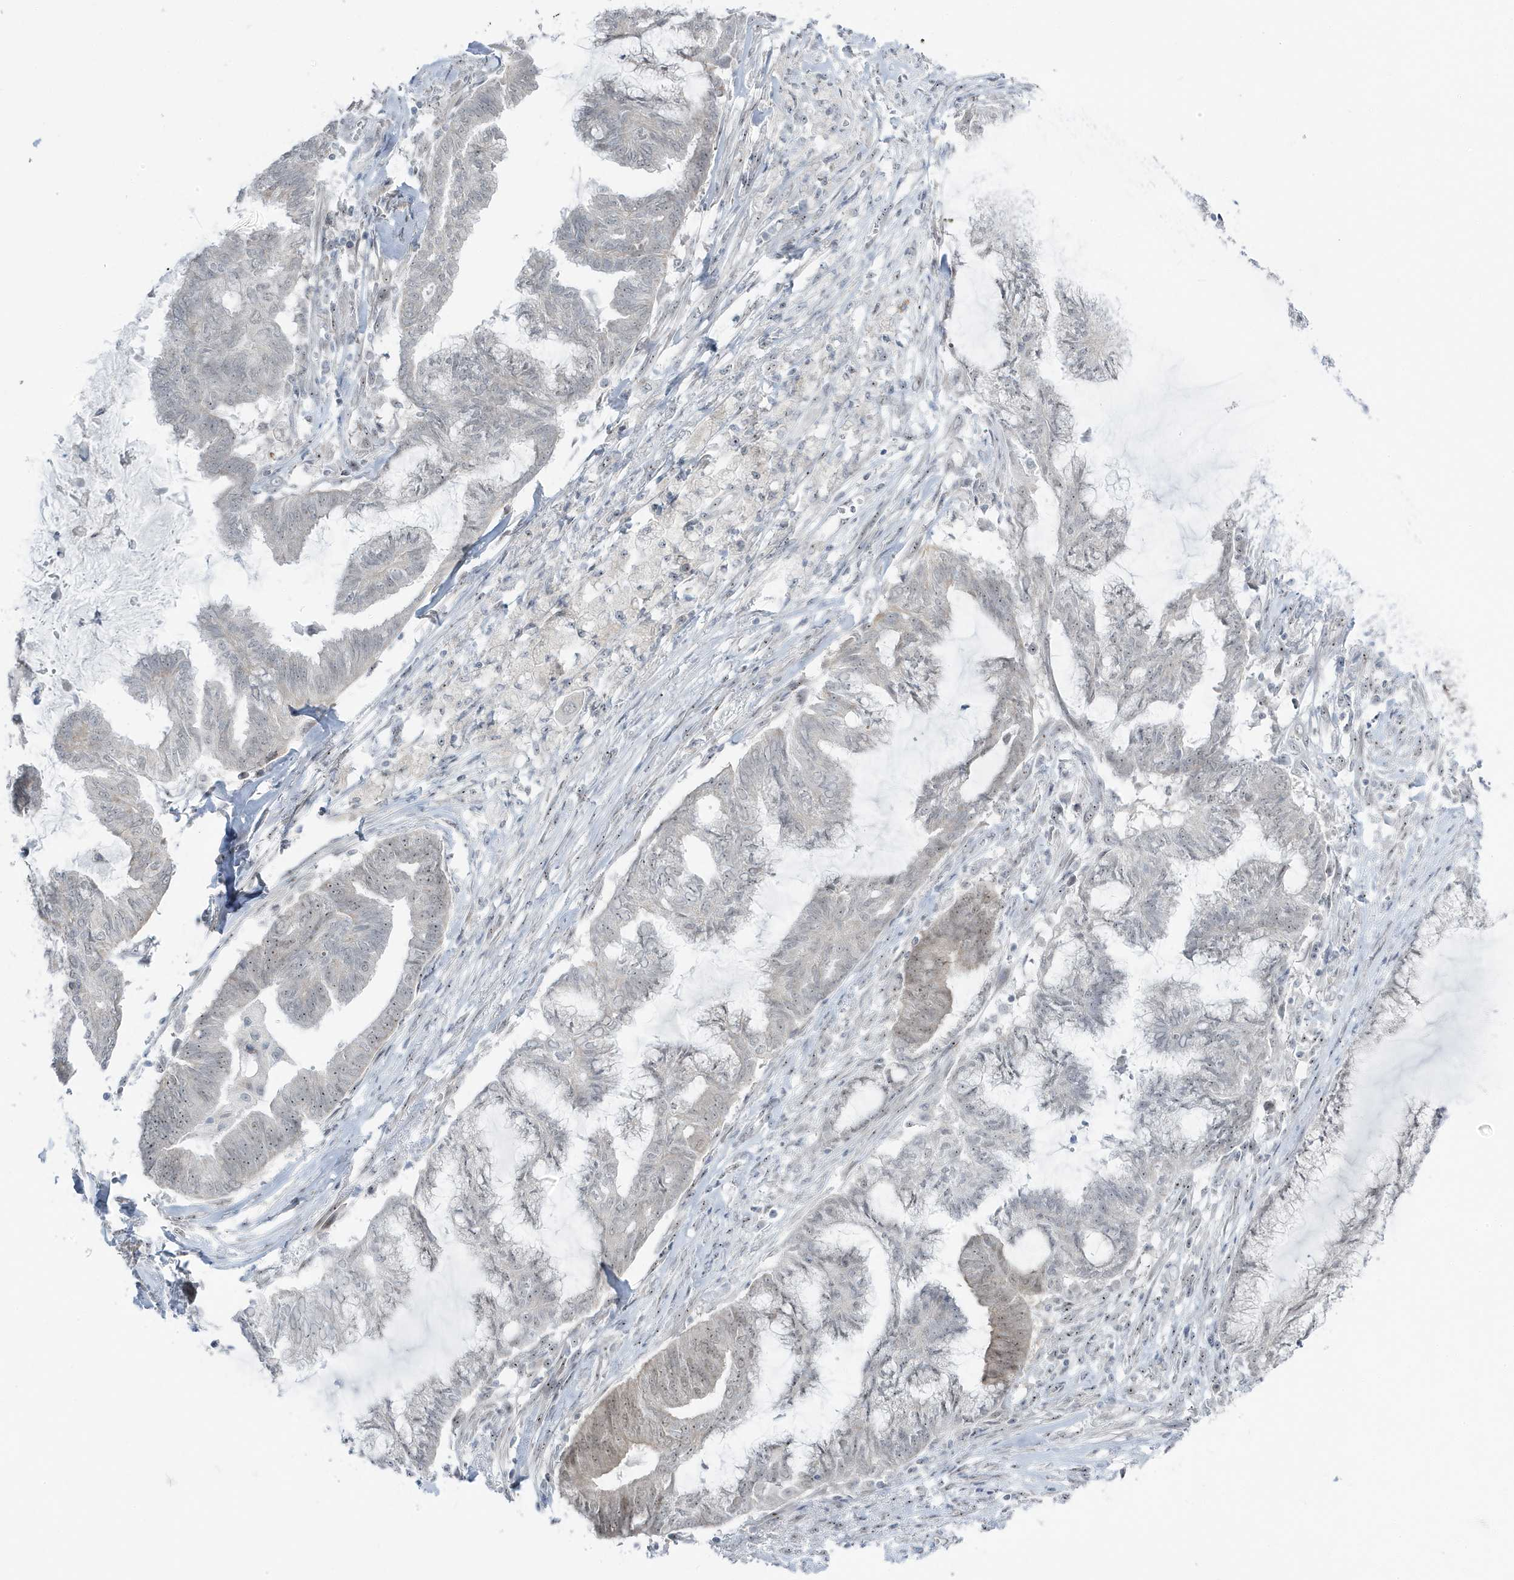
{"staining": {"intensity": "negative", "quantity": "none", "location": "none"}, "tissue": "endometrial cancer", "cell_type": "Tumor cells", "image_type": "cancer", "snomed": [{"axis": "morphology", "description": "Adenocarcinoma, NOS"}, {"axis": "topography", "description": "Endometrium"}], "caption": "A high-resolution photomicrograph shows IHC staining of endometrial cancer, which demonstrates no significant positivity in tumor cells. Brightfield microscopy of IHC stained with DAB (brown) and hematoxylin (blue), captured at high magnification.", "gene": "TSEN15", "patient": {"sex": "female", "age": 86}}